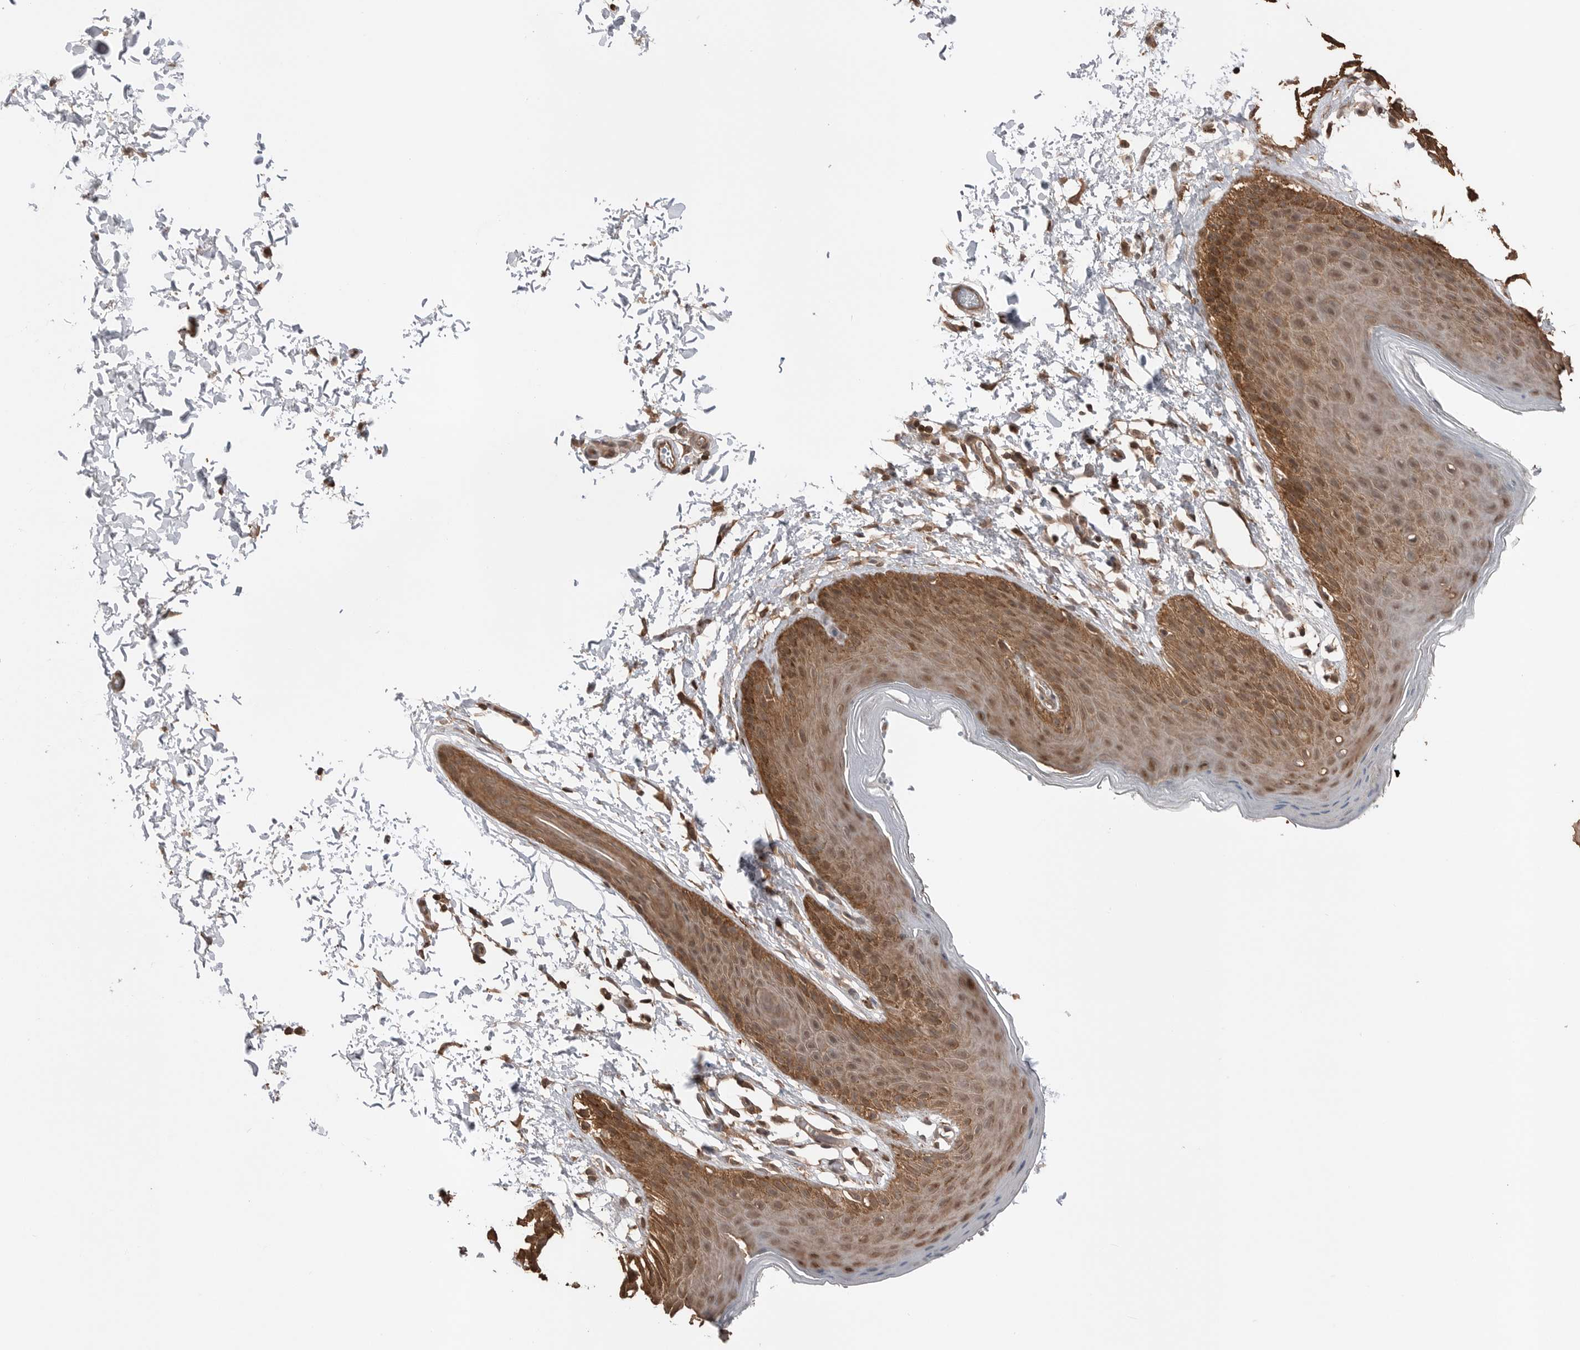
{"staining": {"intensity": "moderate", "quantity": ">75%", "location": "cytoplasmic/membranous,nuclear"}, "tissue": "skin", "cell_type": "Epidermal cells", "image_type": "normal", "snomed": [{"axis": "morphology", "description": "Normal tissue, NOS"}, {"axis": "topography", "description": "Anal"}, {"axis": "topography", "description": "Peripheral nerve tissue"}], "caption": "About >75% of epidermal cells in unremarkable human skin display moderate cytoplasmic/membranous,nuclear protein expression as visualized by brown immunohistochemical staining.", "gene": "PEAK1", "patient": {"sex": "male", "age": 44}}